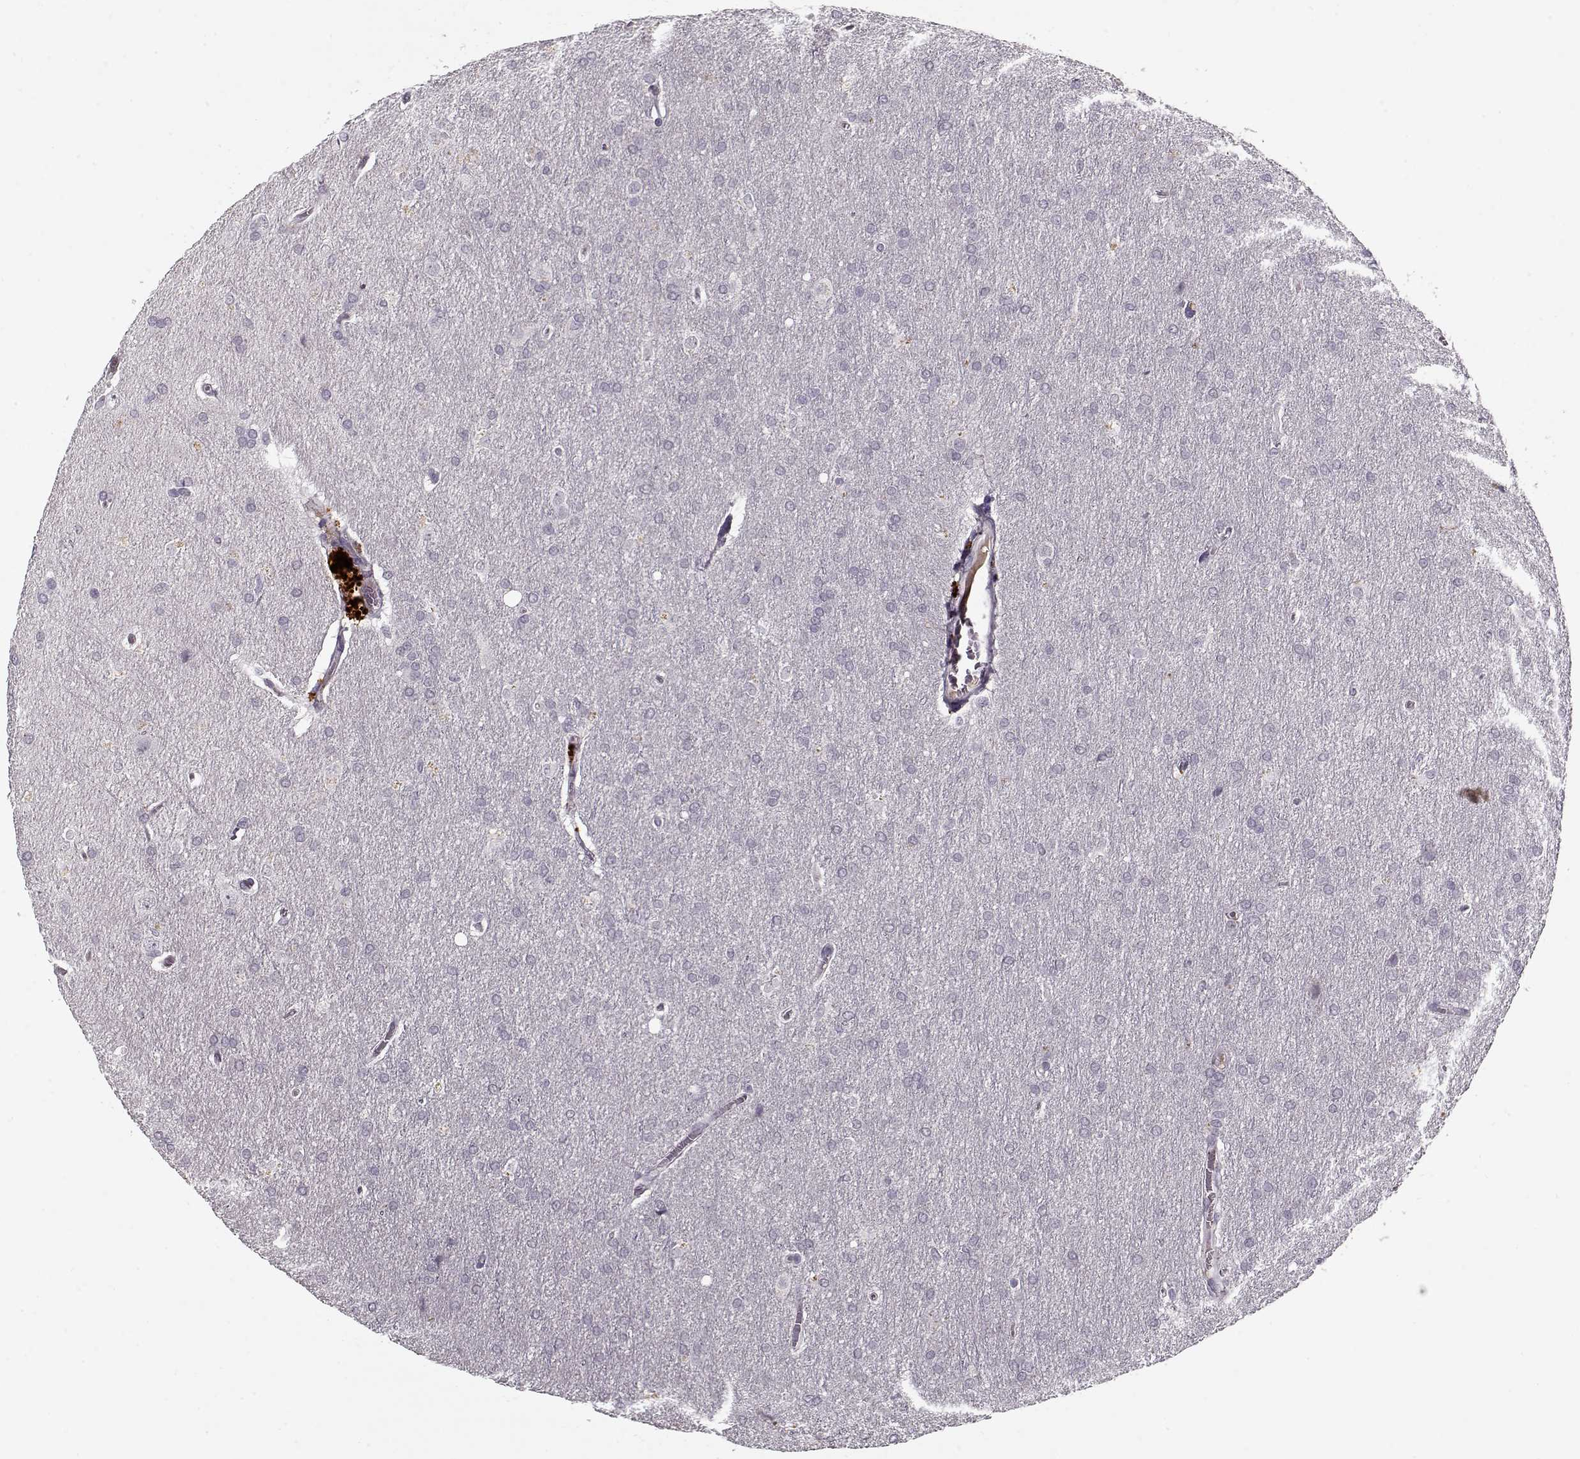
{"staining": {"intensity": "negative", "quantity": "none", "location": "none"}, "tissue": "glioma", "cell_type": "Tumor cells", "image_type": "cancer", "snomed": [{"axis": "morphology", "description": "Glioma, malignant, Low grade"}, {"axis": "topography", "description": "Brain"}], "caption": "The micrograph exhibits no staining of tumor cells in low-grade glioma (malignant). (DAB (3,3'-diaminobenzidine) IHC, high magnification).", "gene": "LUM", "patient": {"sex": "female", "age": 32}}